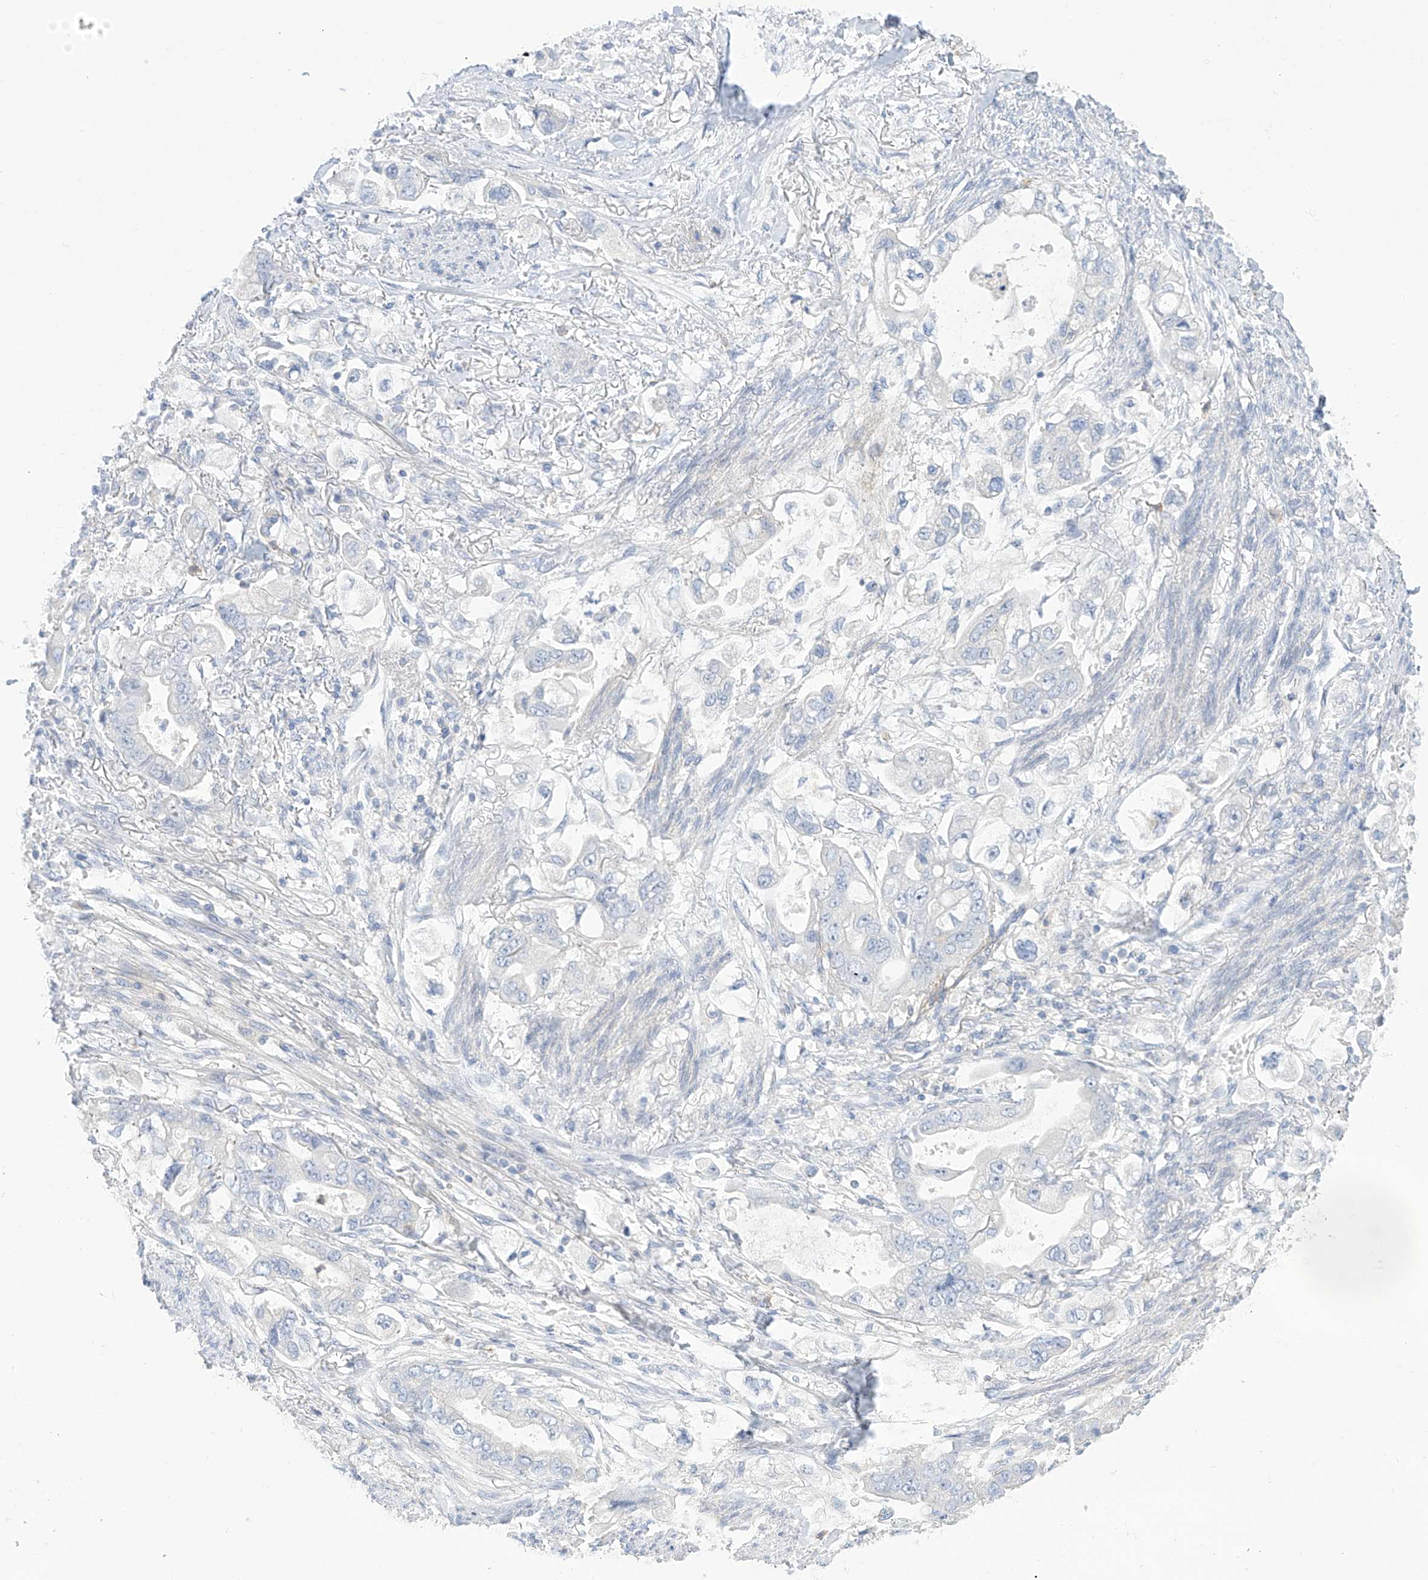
{"staining": {"intensity": "negative", "quantity": "none", "location": "none"}, "tissue": "stomach cancer", "cell_type": "Tumor cells", "image_type": "cancer", "snomed": [{"axis": "morphology", "description": "Adenocarcinoma, NOS"}, {"axis": "topography", "description": "Stomach"}], "caption": "This micrograph is of stomach cancer (adenocarcinoma) stained with immunohistochemistry to label a protein in brown with the nuclei are counter-stained blue. There is no positivity in tumor cells.", "gene": "FABP2", "patient": {"sex": "male", "age": 62}}